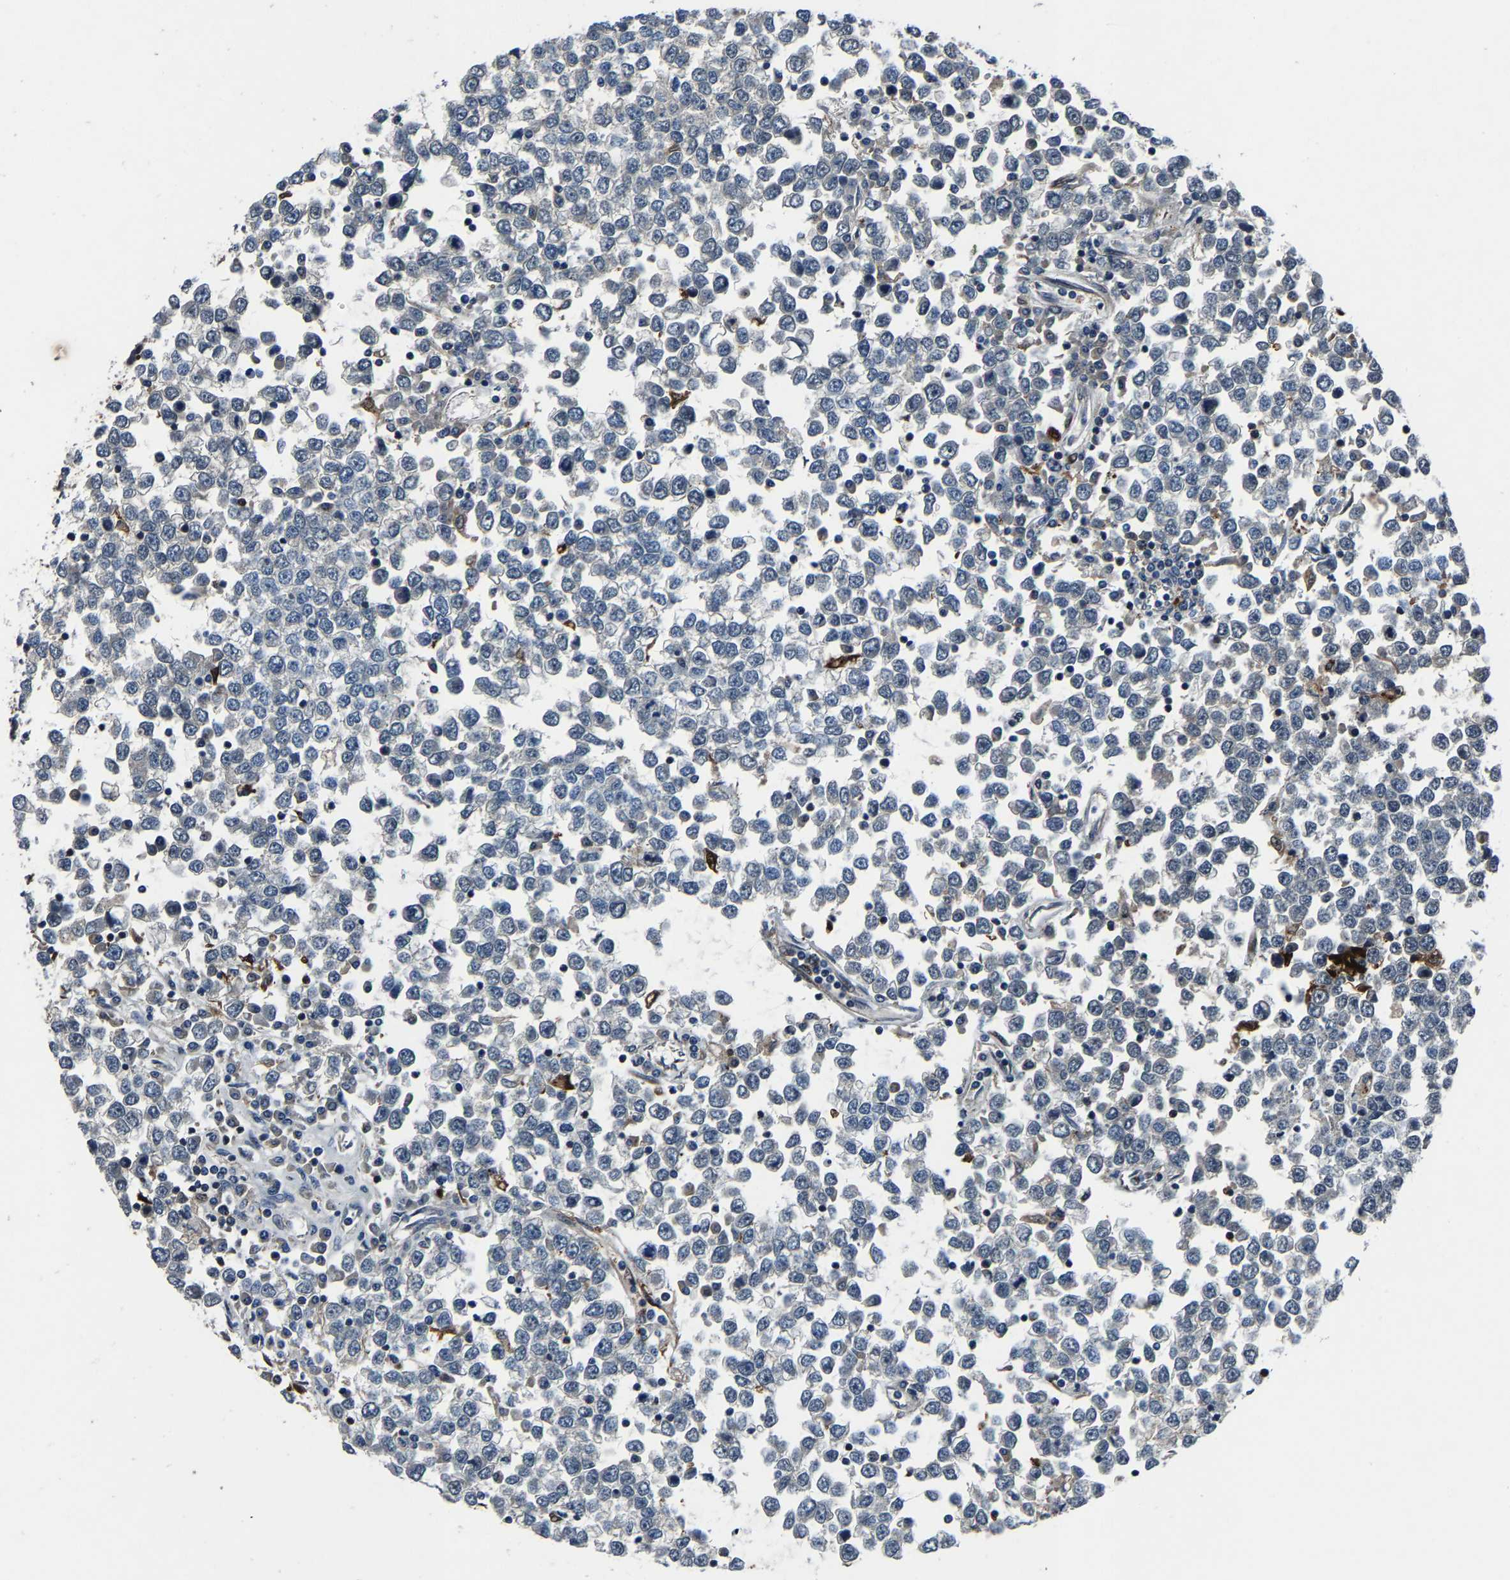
{"staining": {"intensity": "negative", "quantity": "none", "location": "none"}, "tissue": "testis cancer", "cell_type": "Tumor cells", "image_type": "cancer", "snomed": [{"axis": "morphology", "description": "Seminoma, NOS"}, {"axis": "topography", "description": "Testis"}], "caption": "Testis cancer was stained to show a protein in brown. There is no significant staining in tumor cells.", "gene": "PCNX2", "patient": {"sex": "male", "age": 65}}